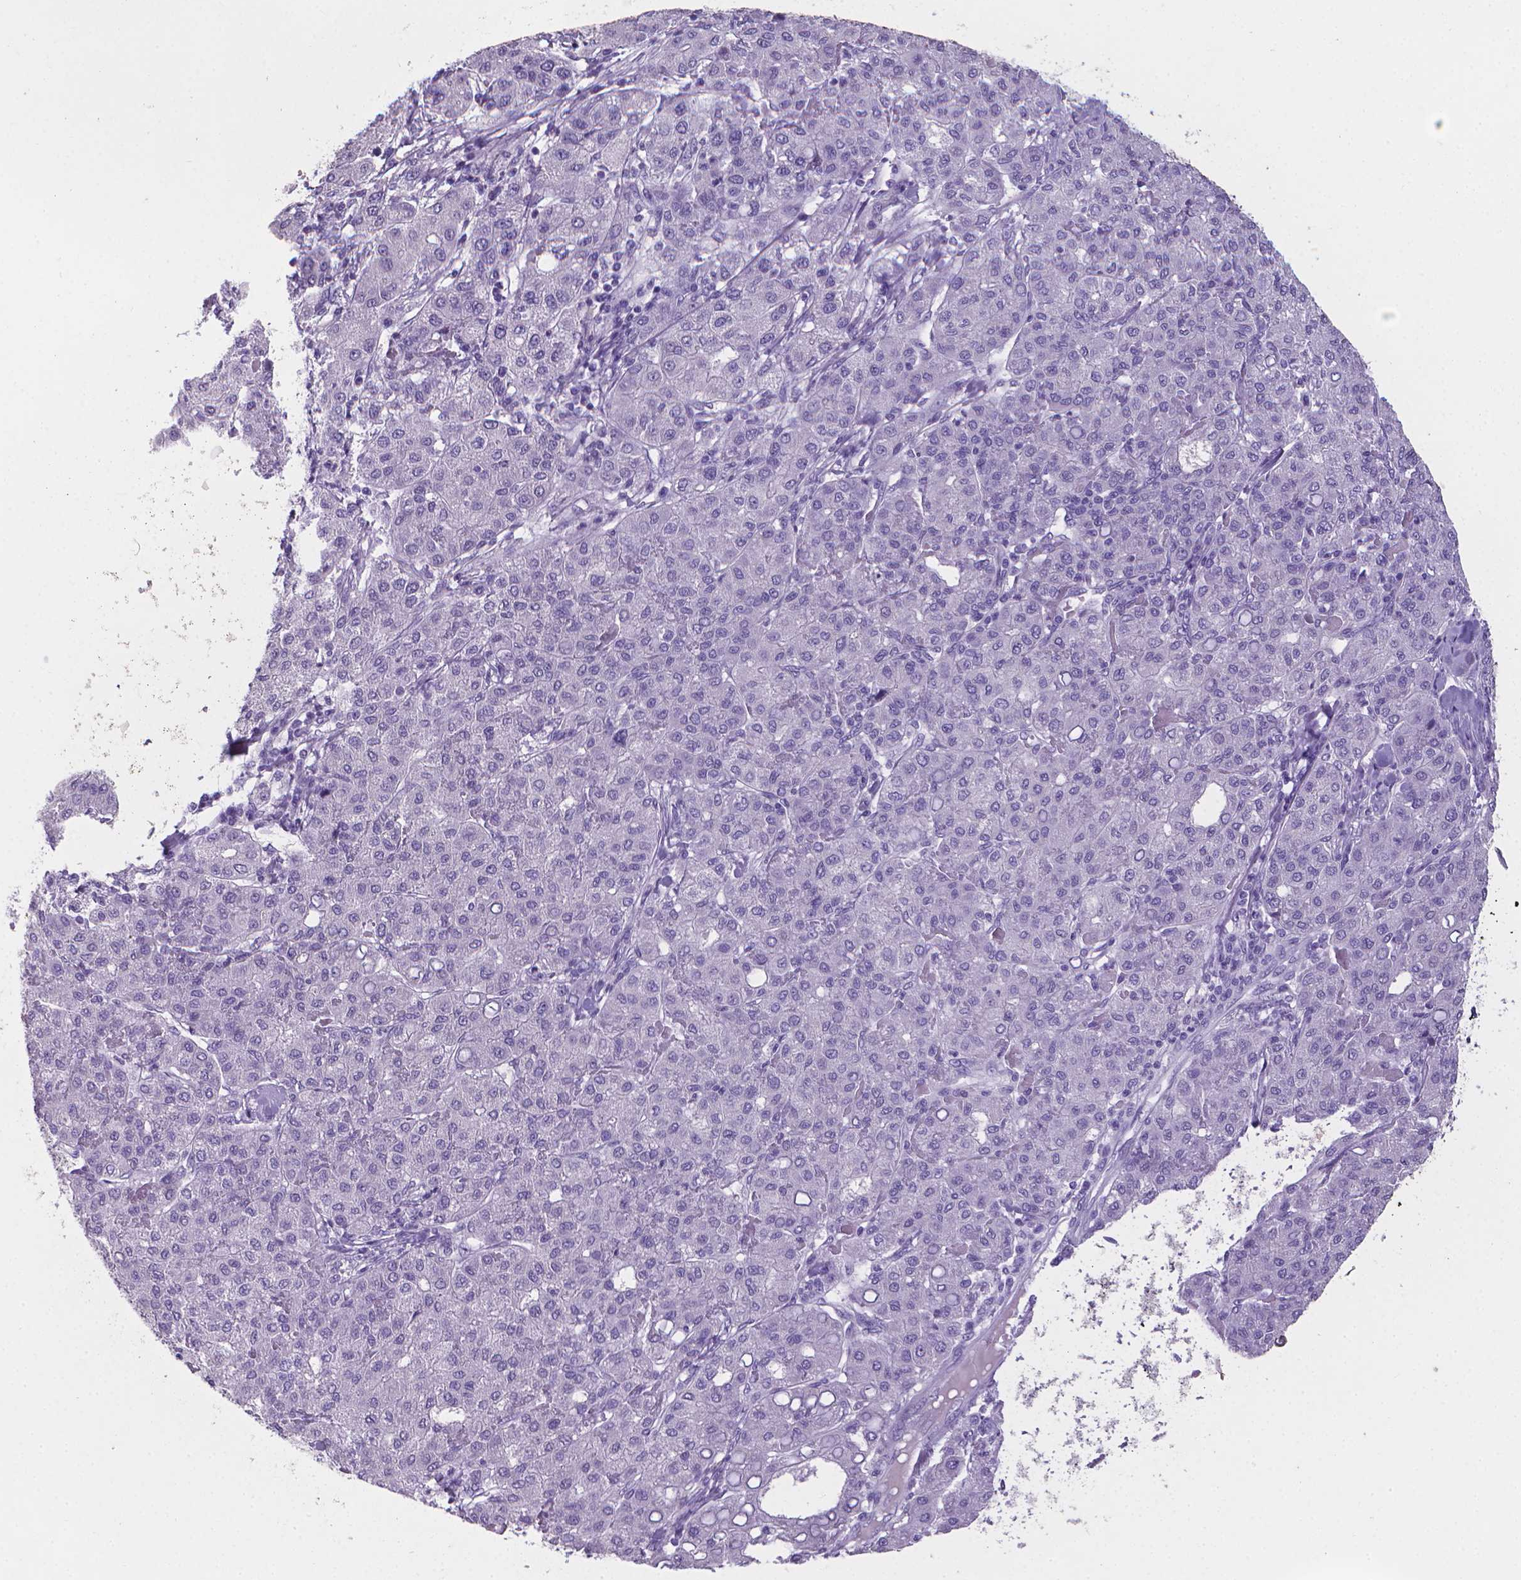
{"staining": {"intensity": "negative", "quantity": "none", "location": "none"}, "tissue": "liver cancer", "cell_type": "Tumor cells", "image_type": "cancer", "snomed": [{"axis": "morphology", "description": "Carcinoma, Hepatocellular, NOS"}, {"axis": "topography", "description": "Liver"}], "caption": "This is an IHC micrograph of liver cancer. There is no positivity in tumor cells.", "gene": "XPNPEP2", "patient": {"sex": "male", "age": 65}}